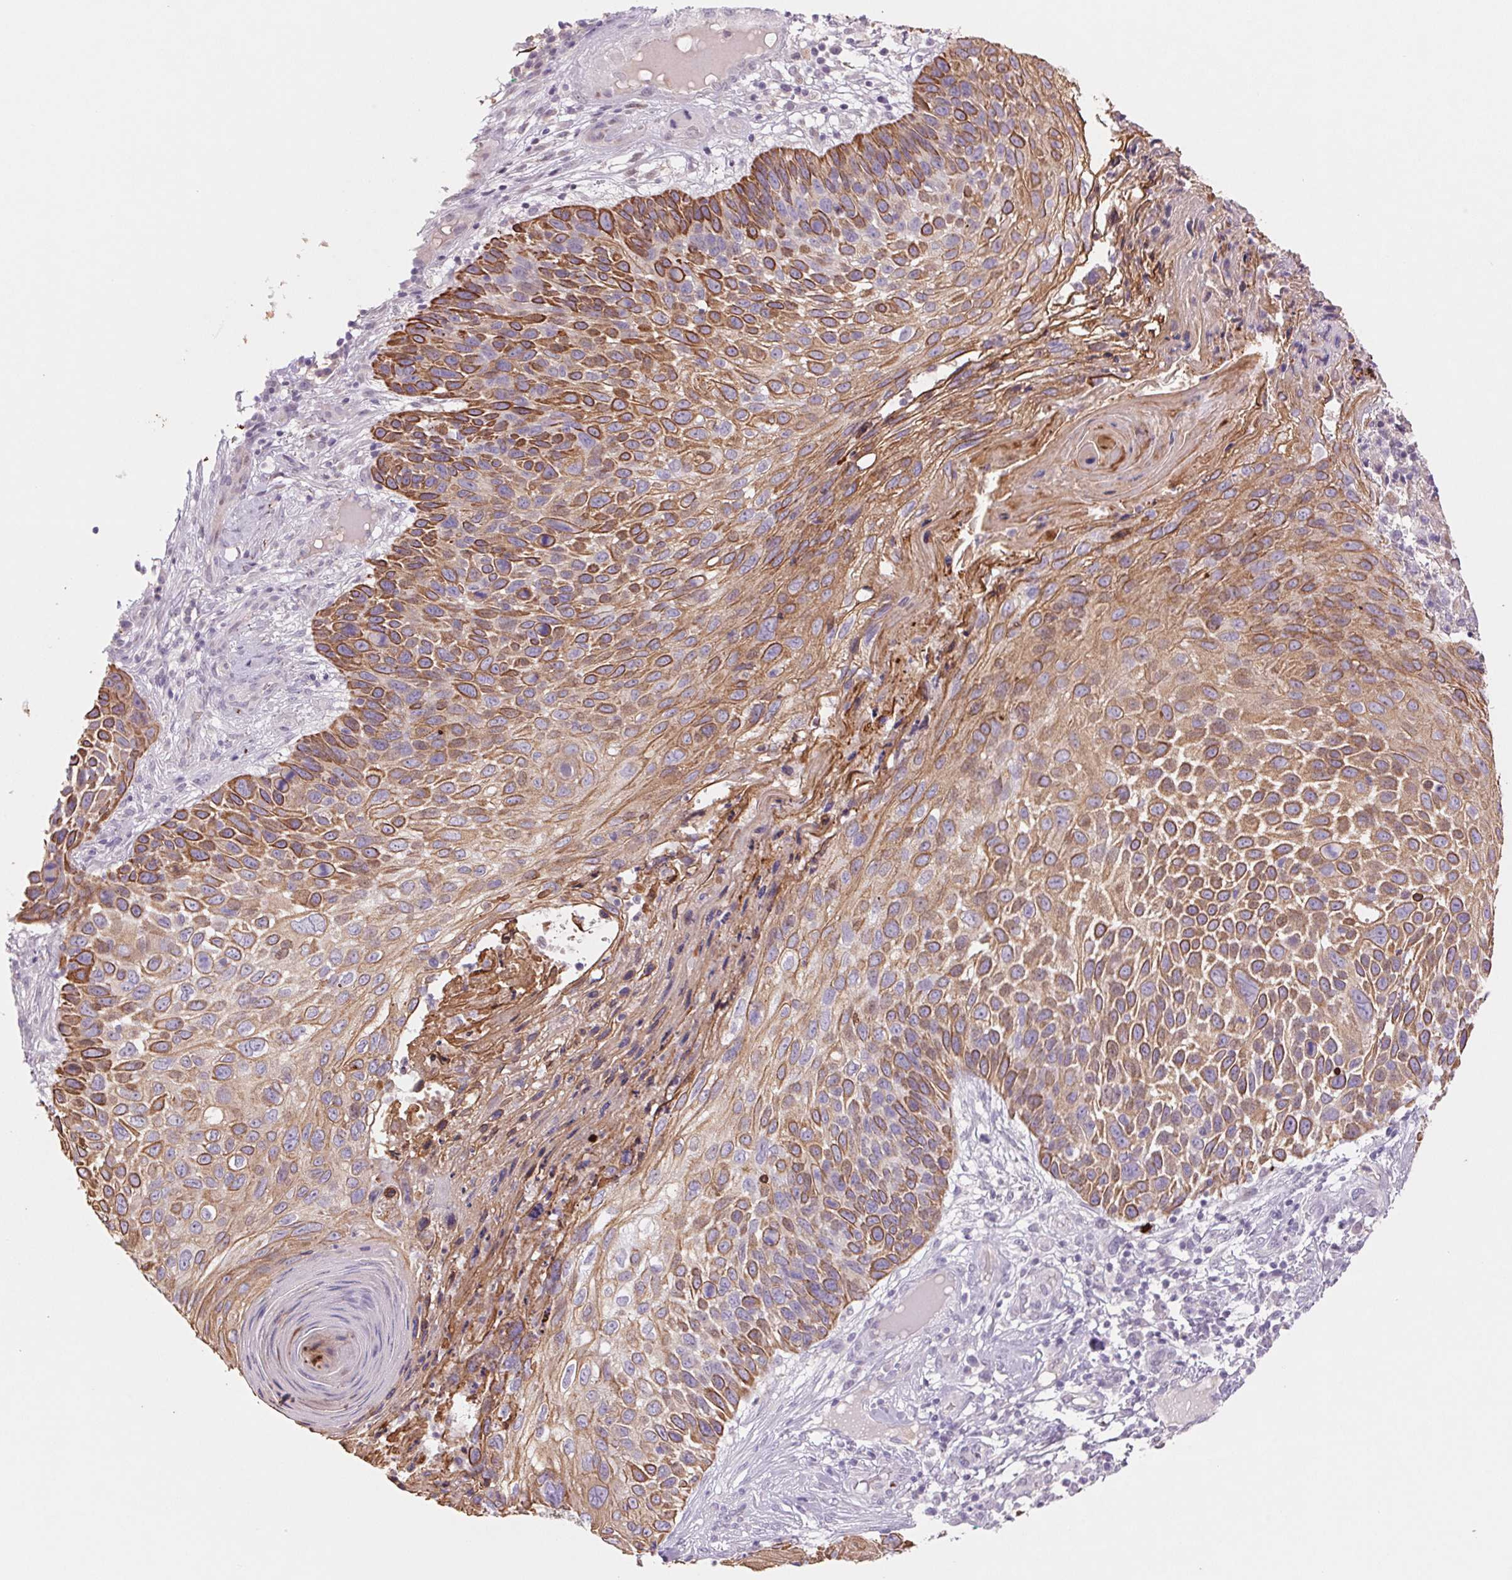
{"staining": {"intensity": "moderate", "quantity": ">75%", "location": "cytoplasmic/membranous"}, "tissue": "skin cancer", "cell_type": "Tumor cells", "image_type": "cancer", "snomed": [{"axis": "morphology", "description": "Squamous cell carcinoma, NOS"}, {"axis": "topography", "description": "Skin"}], "caption": "Immunohistochemistry (IHC) micrograph of skin cancer (squamous cell carcinoma) stained for a protein (brown), which reveals medium levels of moderate cytoplasmic/membranous expression in approximately >75% of tumor cells.", "gene": "KRT1", "patient": {"sex": "male", "age": 92}}